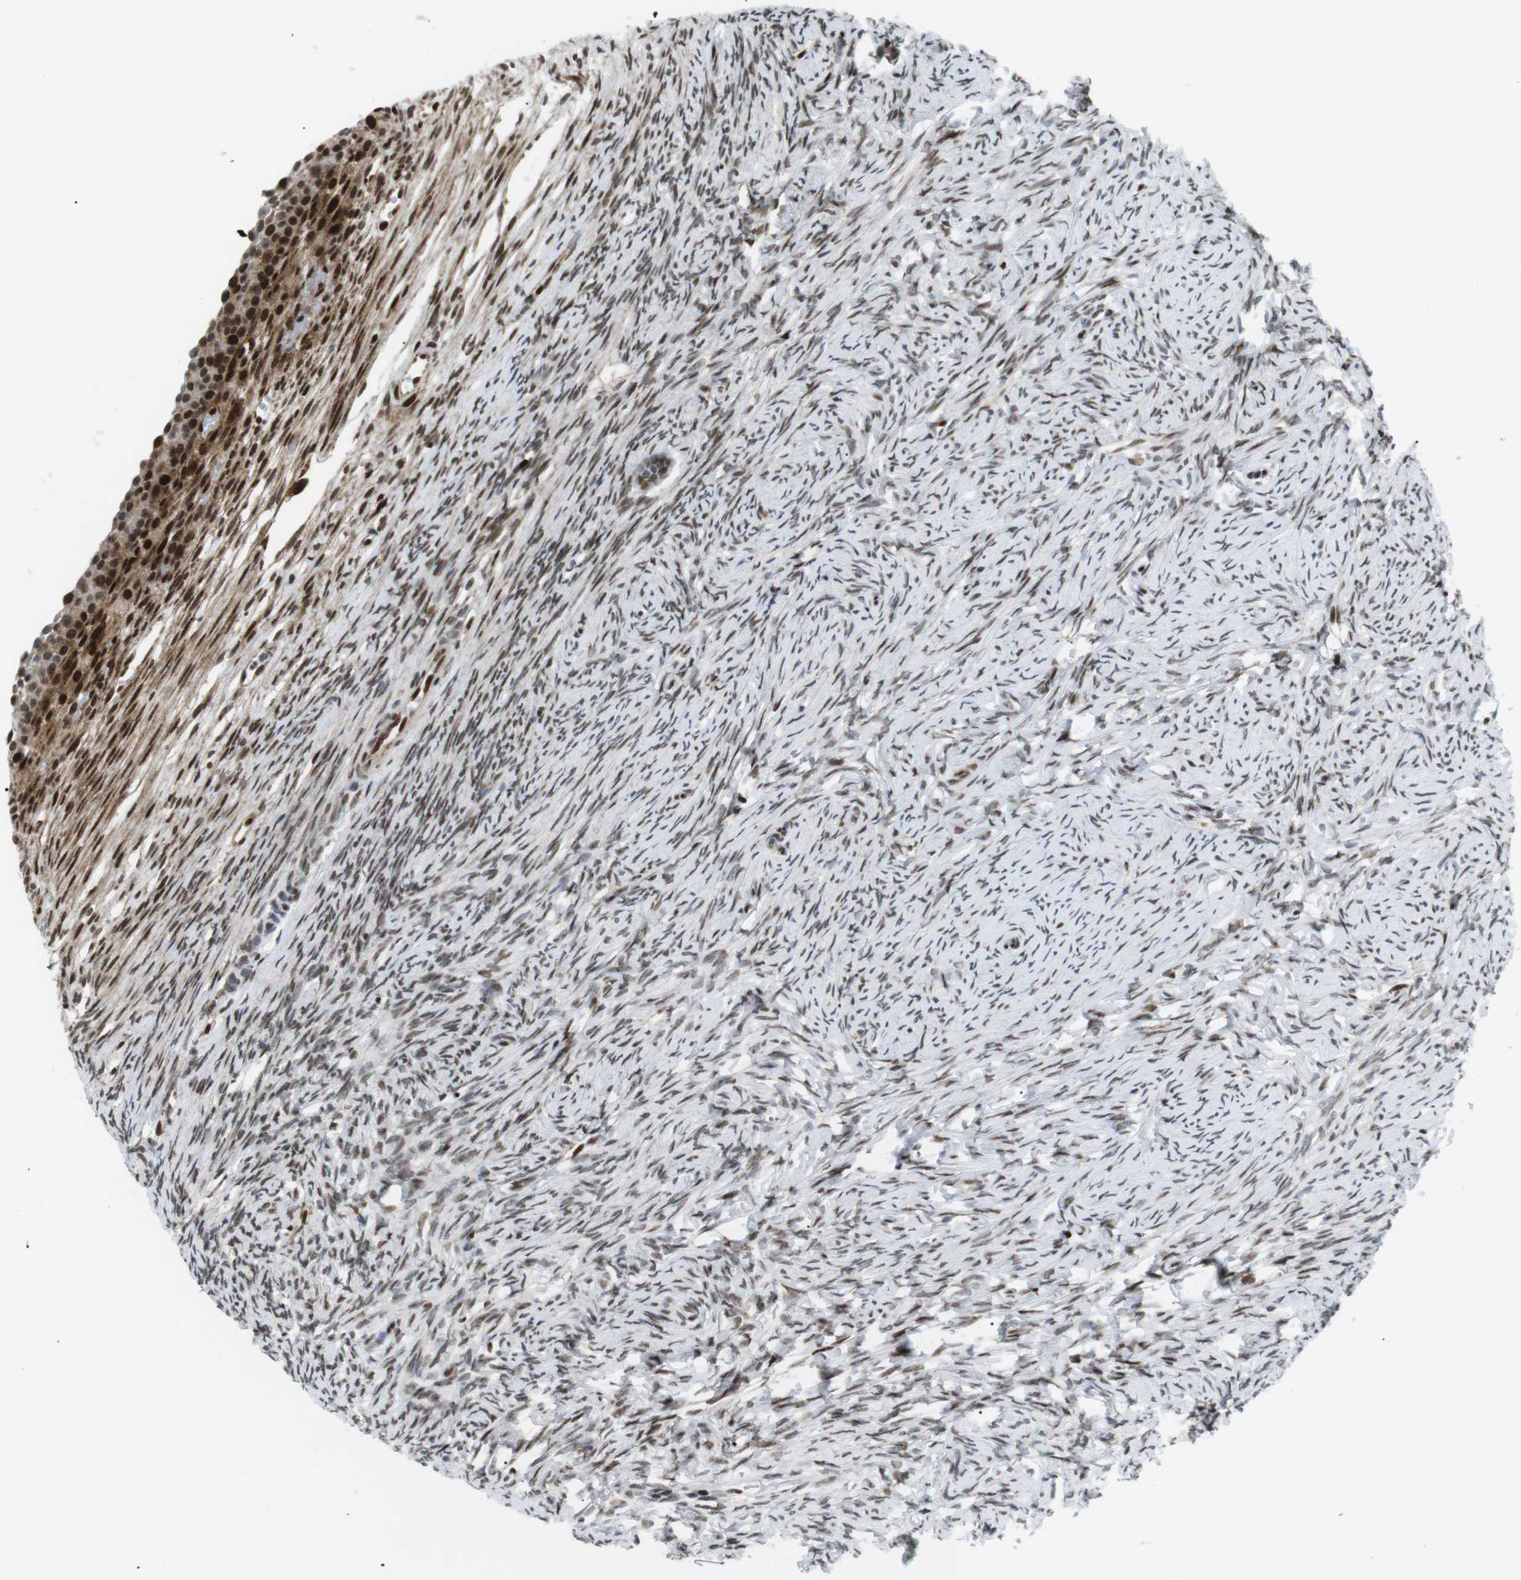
{"staining": {"intensity": "weak", "quantity": "25%-75%", "location": "cytoplasmic/membranous"}, "tissue": "ovary", "cell_type": "Follicle cells", "image_type": "normal", "snomed": [{"axis": "morphology", "description": "Normal tissue, NOS"}, {"axis": "topography", "description": "Ovary"}], "caption": "Immunohistochemical staining of unremarkable ovary shows 25%-75% levels of weak cytoplasmic/membranous protein expression in about 25%-75% of follicle cells. The staining was performed using DAB (3,3'-diaminobenzidine), with brown indicating positive protein expression. Nuclei are stained blue with hematoxylin.", "gene": "CDC27", "patient": {"sex": "female", "age": 33}}